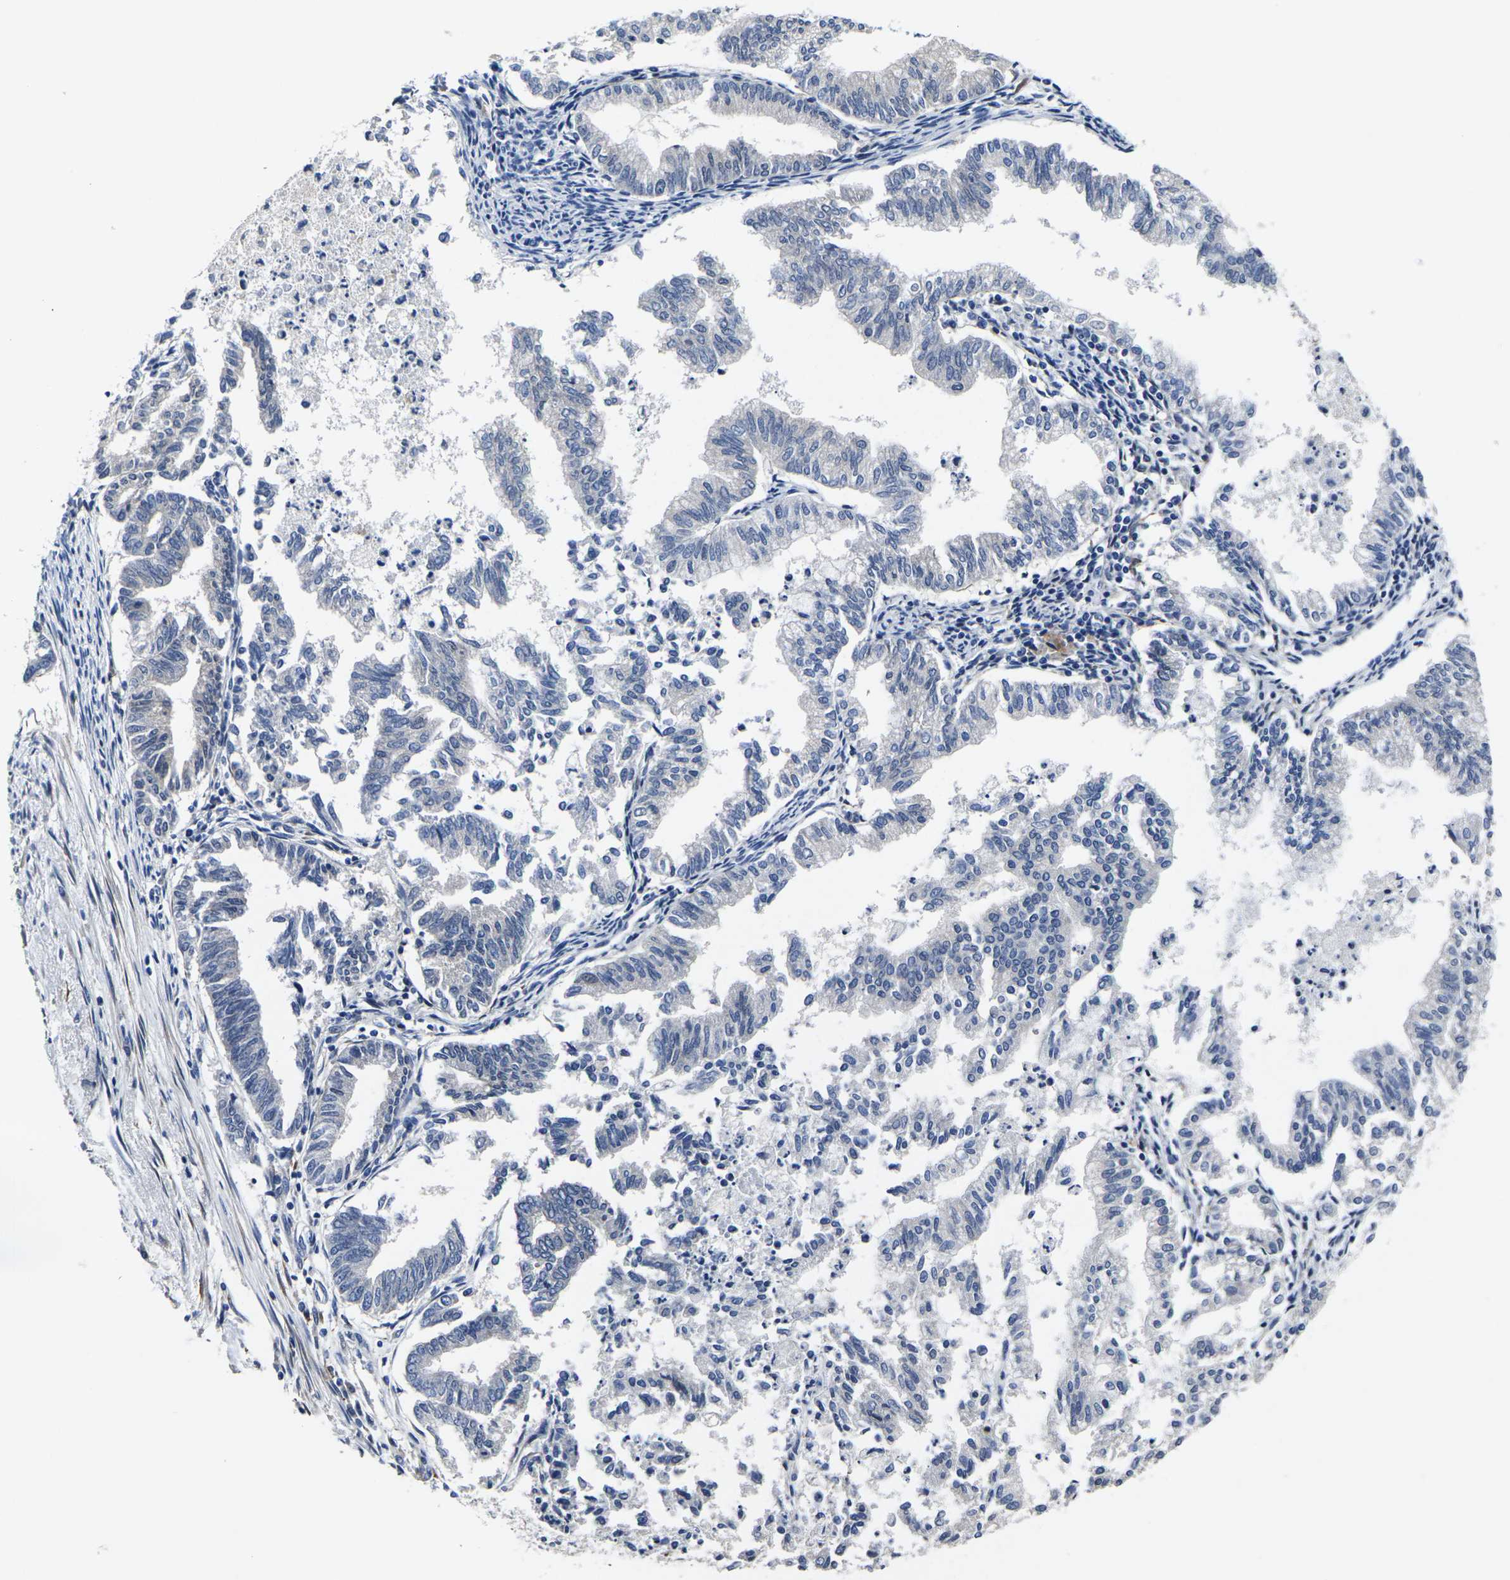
{"staining": {"intensity": "negative", "quantity": "none", "location": "none"}, "tissue": "endometrial cancer", "cell_type": "Tumor cells", "image_type": "cancer", "snomed": [{"axis": "morphology", "description": "Necrosis, NOS"}, {"axis": "morphology", "description": "Adenocarcinoma, NOS"}, {"axis": "topography", "description": "Endometrium"}], "caption": "A high-resolution micrograph shows immunohistochemistry (IHC) staining of endometrial adenocarcinoma, which displays no significant expression in tumor cells.", "gene": "CYP2C8", "patient": {"sex": "female", "age": 79}}